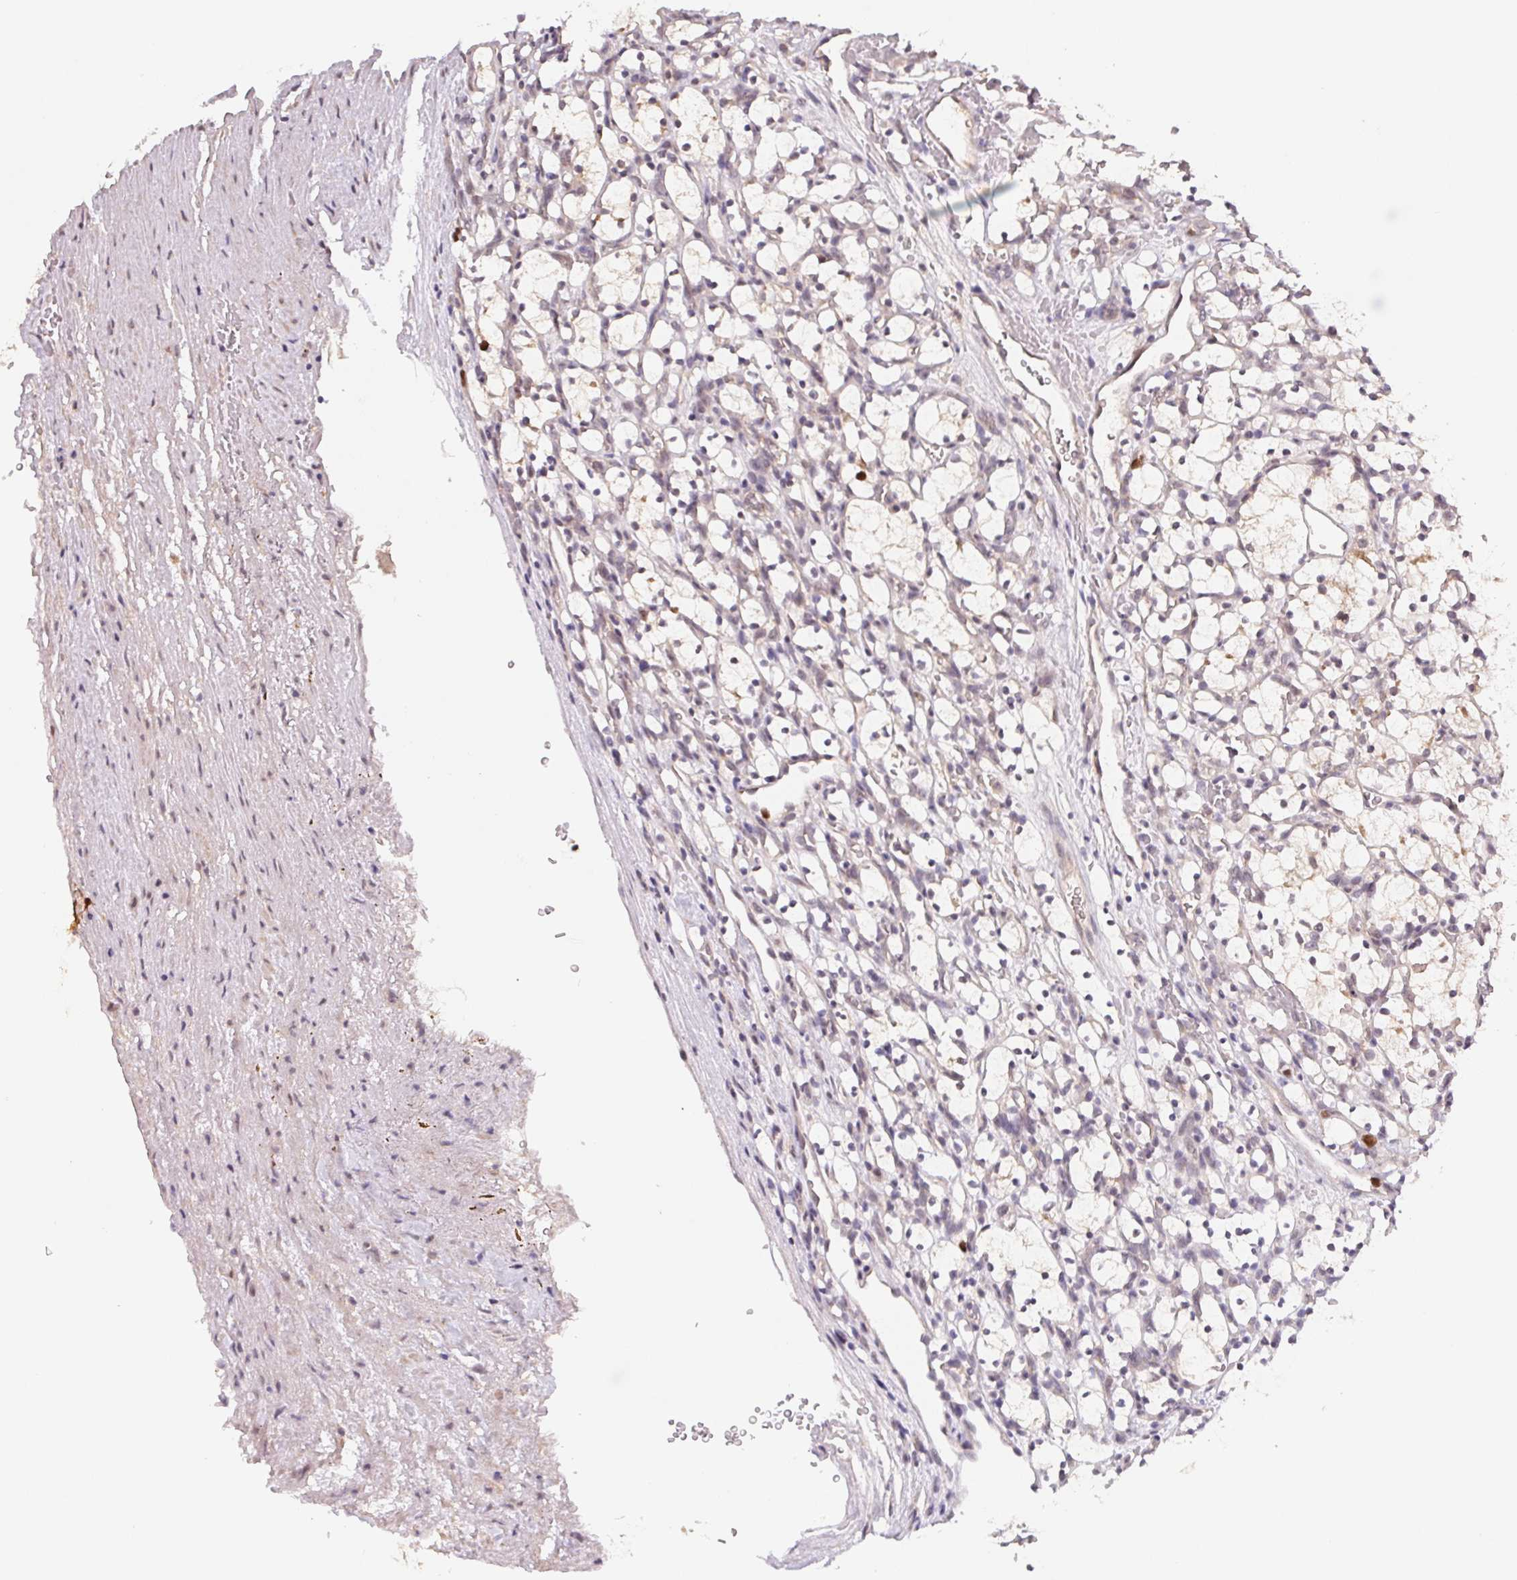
{"staining": {"intensity": "negative", "quantity": "none", "location": "none"}, "tissue": "renal cancer", "cell_type": "Tumor cells", "image_type": "cancer", "snomed": [{"axis": "morphology", "description": "Adenocarcinoma, NOS"}, {"axis": "topography", "description": "Kidney"}], "caption": "Protein analysis of adenocarcinoma (renal) displays no significant positivity in tumor cells.", "gene": "KIFC1", "patient": {"sex": "female", "age": 69}}